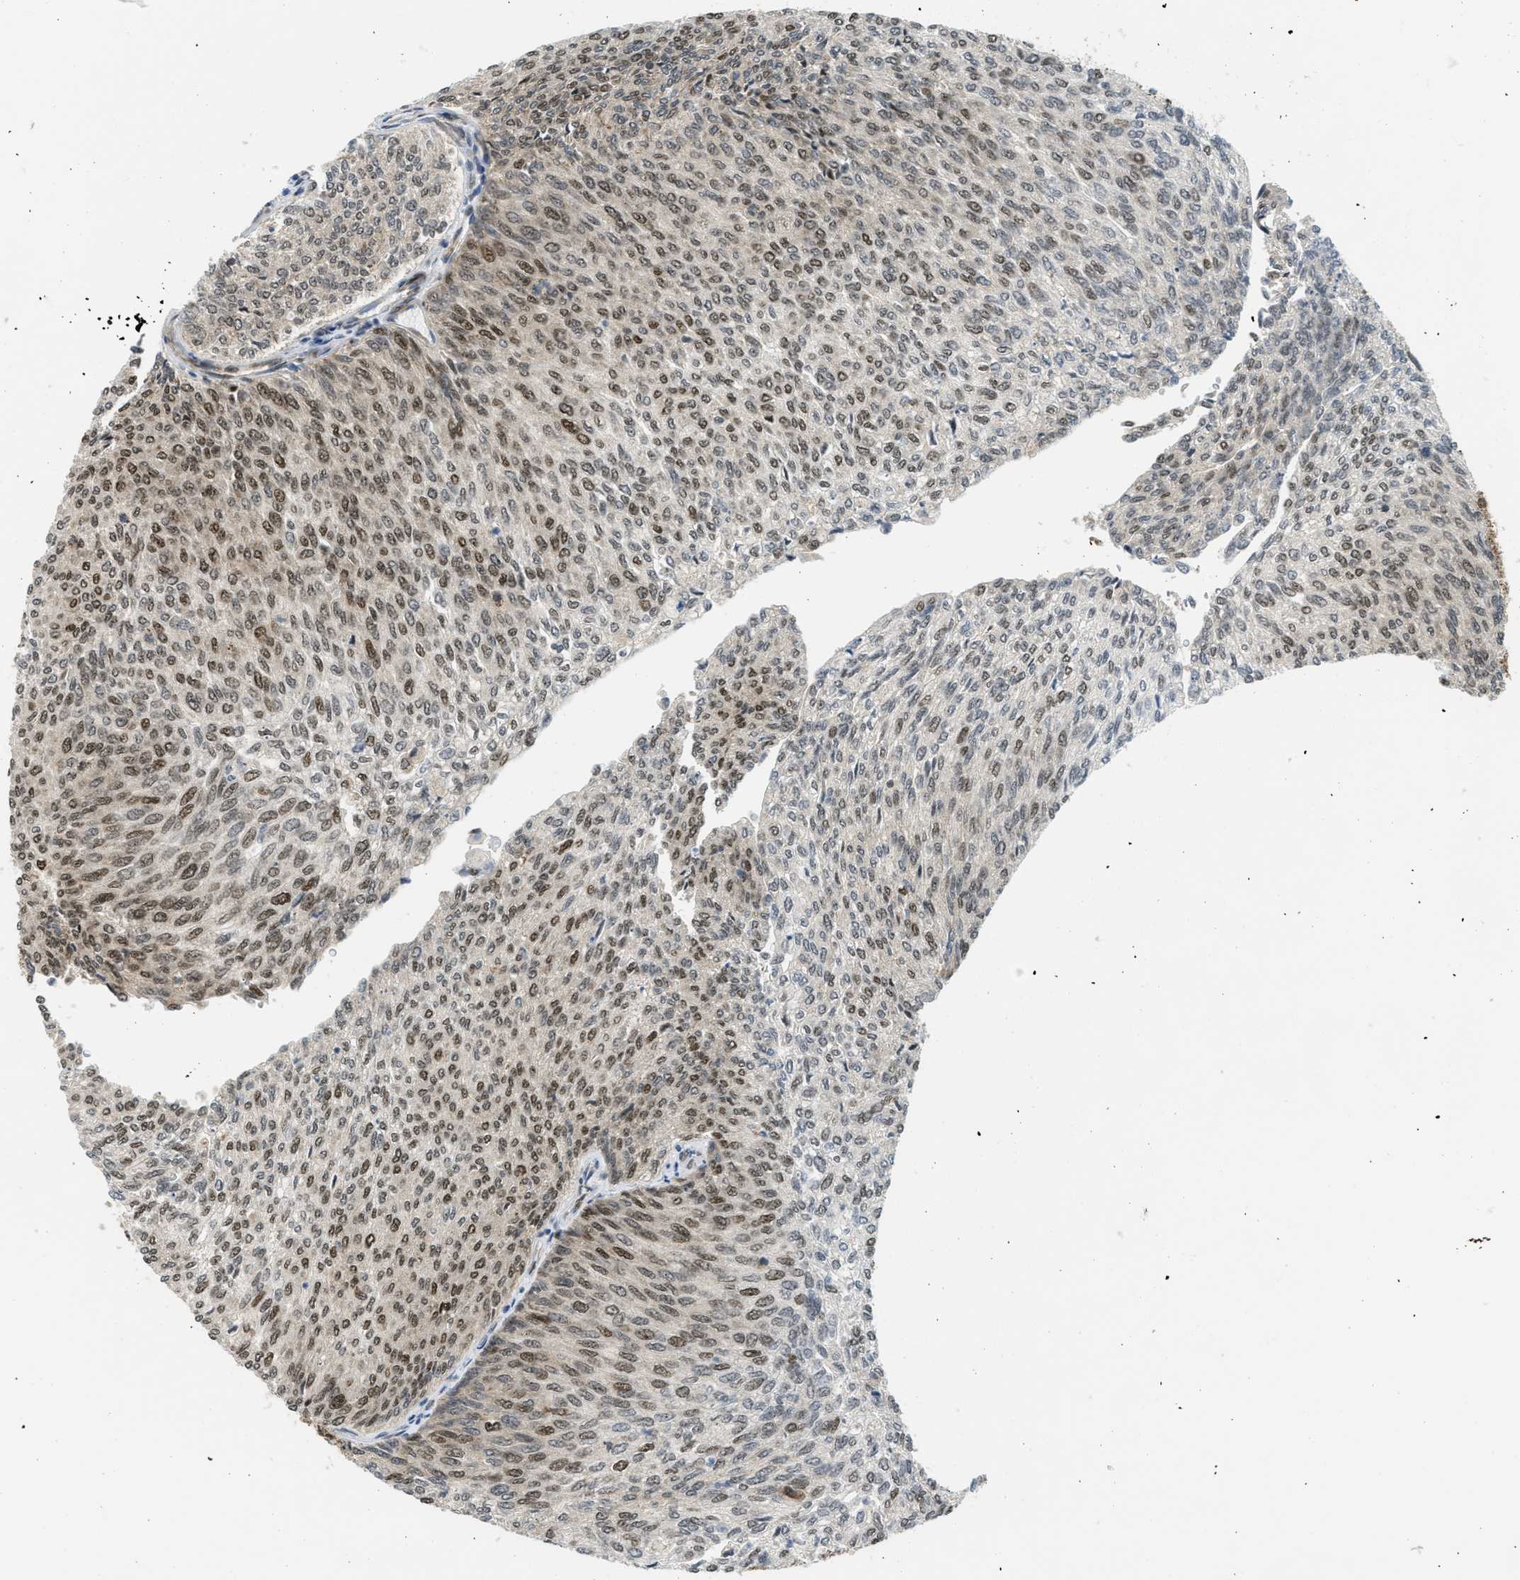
{"staining": {"intensity": "moderate", "quantity": ">75%", "location": "nuclear"}, "tissue": "urothelial cancer", "cell_type": "Tumor cells", "image_type": "cancer", "snomed": [{"axis": "morphology", "description": "Urothelial carcinoma, Low grade"}, {"axis": "topography", "description": "Urinary bladder"}], "caption": "IHC histopathology image of human urothelial carcinoma (low-grade) stained for a protein (brown), which demonstrates medium levels of moderate nuclear staining in about >75% of tumor cells.", "gene": "TACC1", "patient": {"sex": "female", "age": 79}}